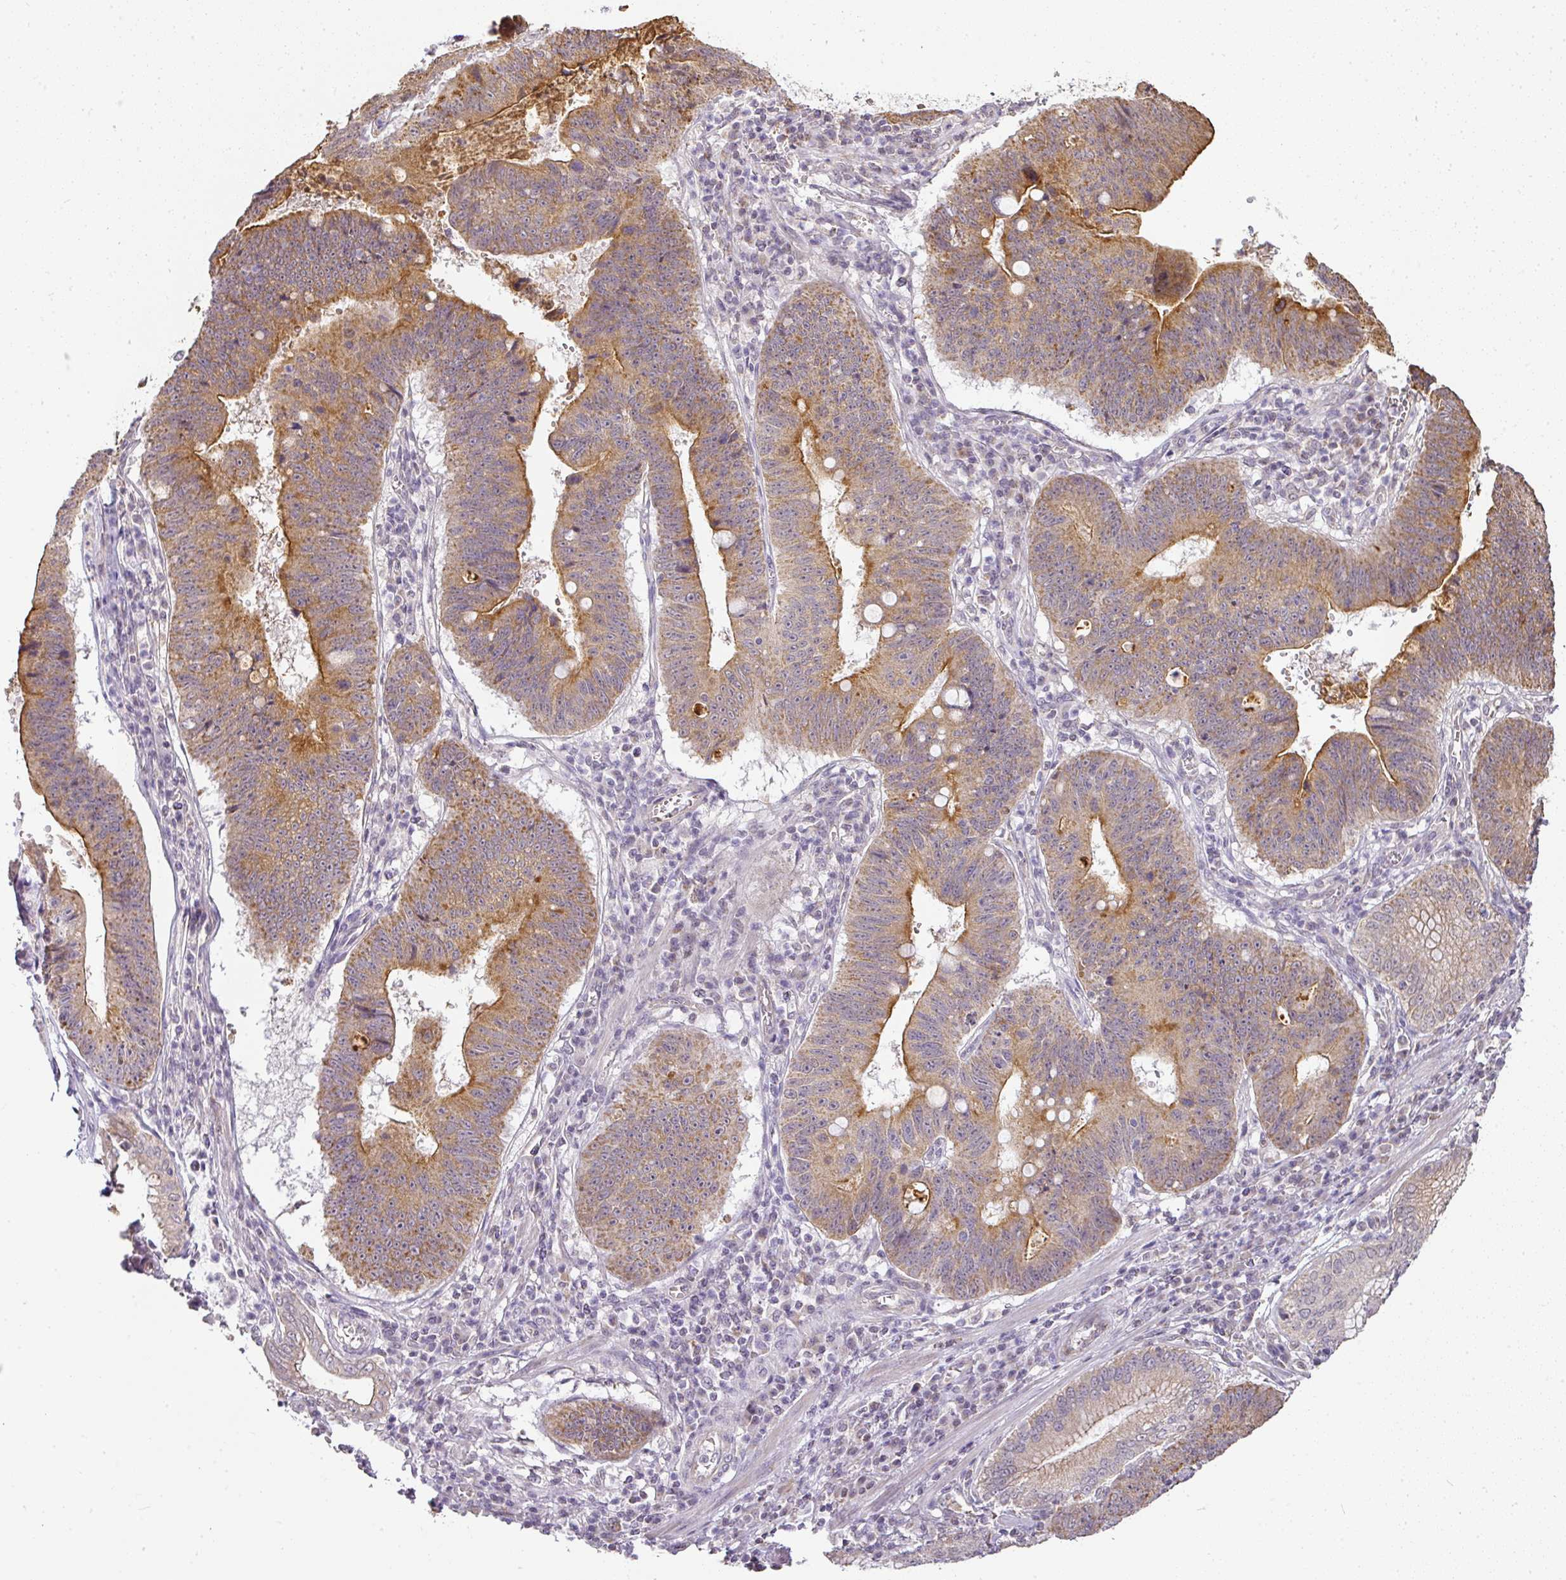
{"staining": {"intensity": "moderate", "quantity": ">75%", "location": "cytoplasmic/membranous"}, "tissue": "stomach cancer", "cell_type": "Tumor cells", "image_type": "cancer", "snomed": [{"axis": "morphology", "description": "Adenocarcinoma, NOS"}, {"axis": "topography", "description": "Stomach"}], "caption": "About >75% of tumor cells in stomach cancer display moderate cytoplasmic/membranous protein expression as visualized by brown immunohistochemical staining.", "gene": "MYOM2", "patient": {"sex": "male", "age": 59}}